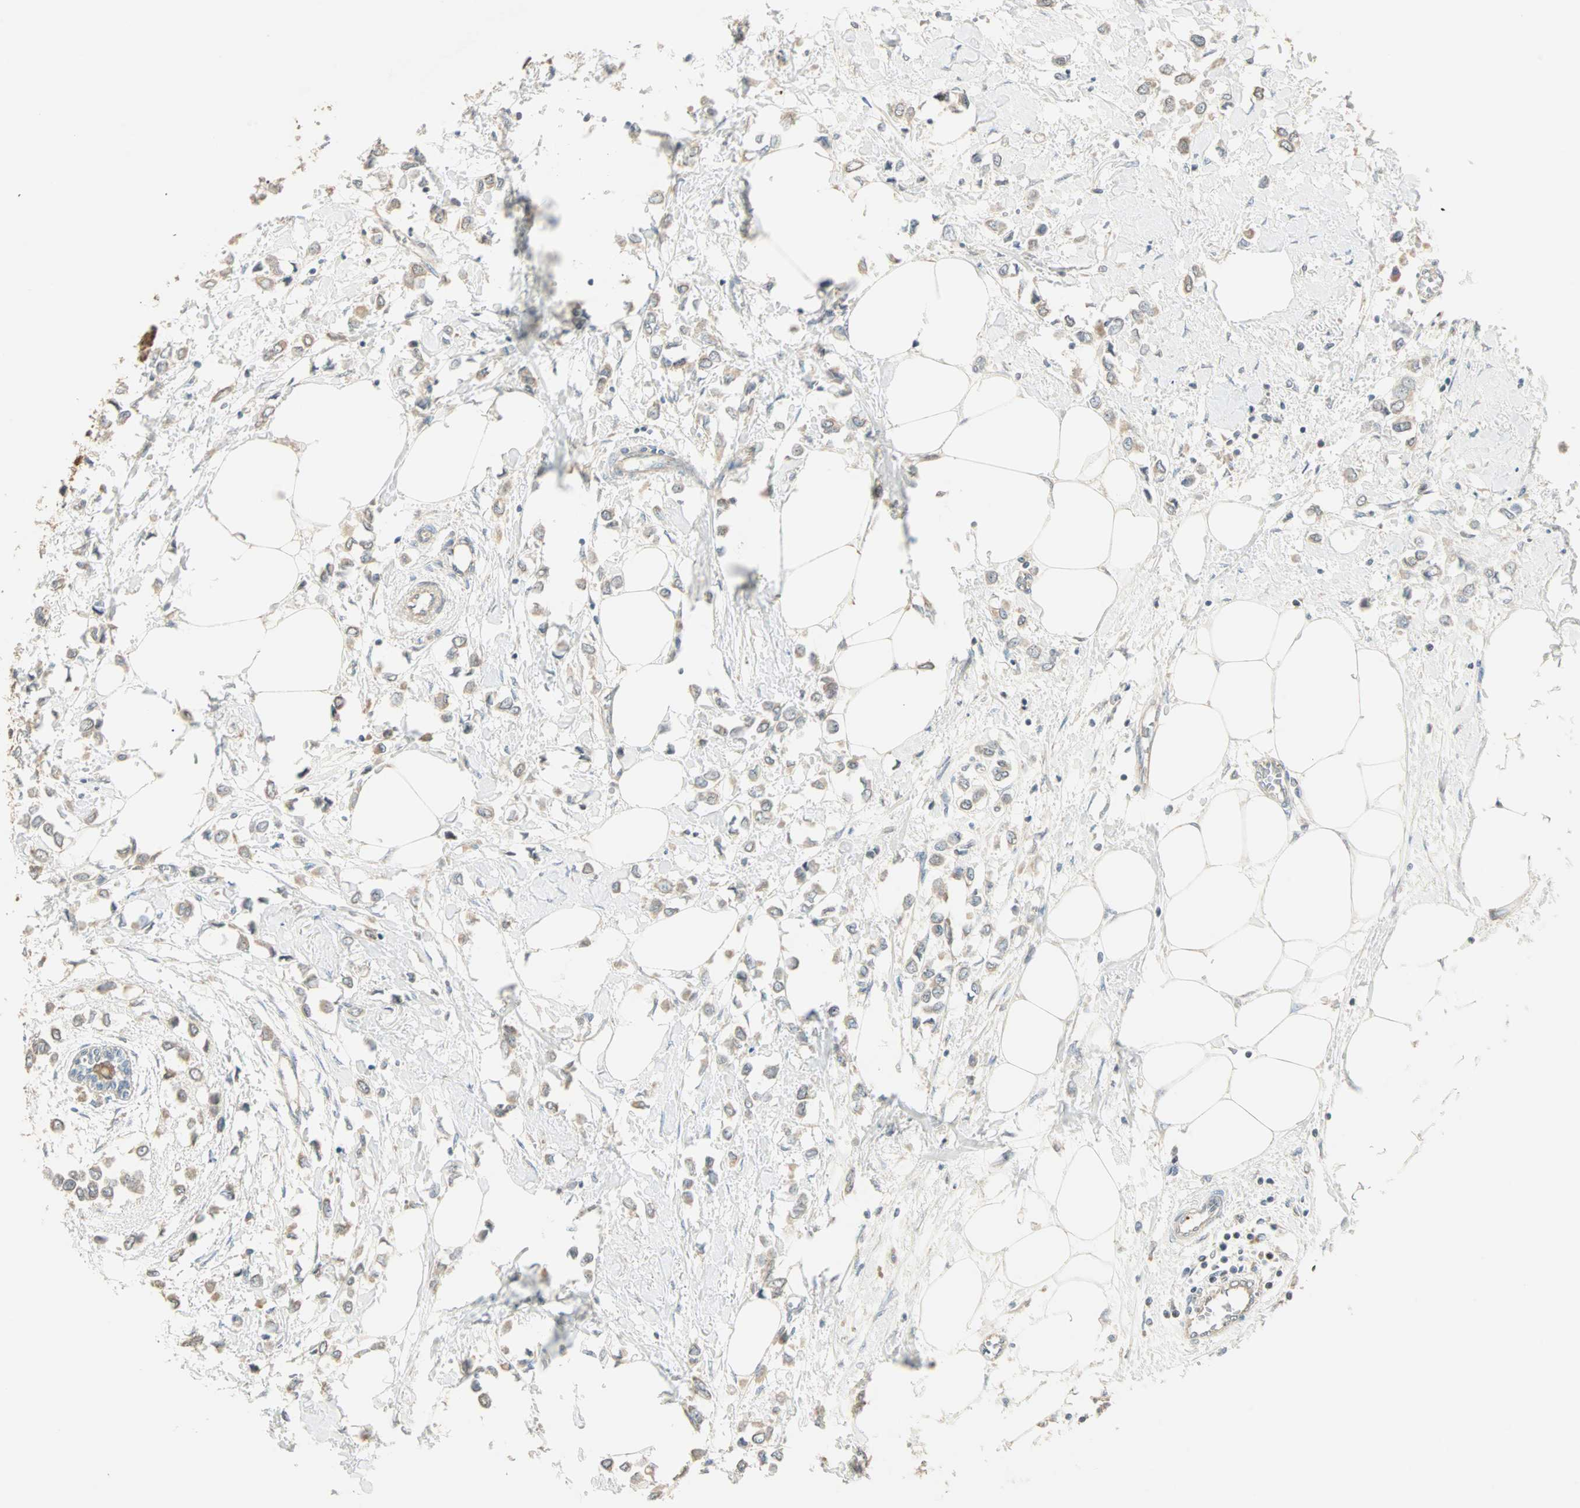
{"staining": {"intensity": "weak", "quantity": "25%-75%", "location": "cytoplasmic/membranous"}, "tissue": "breast cancer", "cell_type": "Tumor cells", "image_type": "cancer", "snomed": [{"axis": "morphology", "description": "Lobular carcinoma"}, {"axis": "topography", "description": "Breast"}], "caption": "The image demonstrates a brown stain indicating the presence of a protein in the cytoplasmic/membranous of tumor cells in breast cancer (lobular carcinoma).", "gene": "RAD18", "patient": {"sex": "female", "age": 51}}